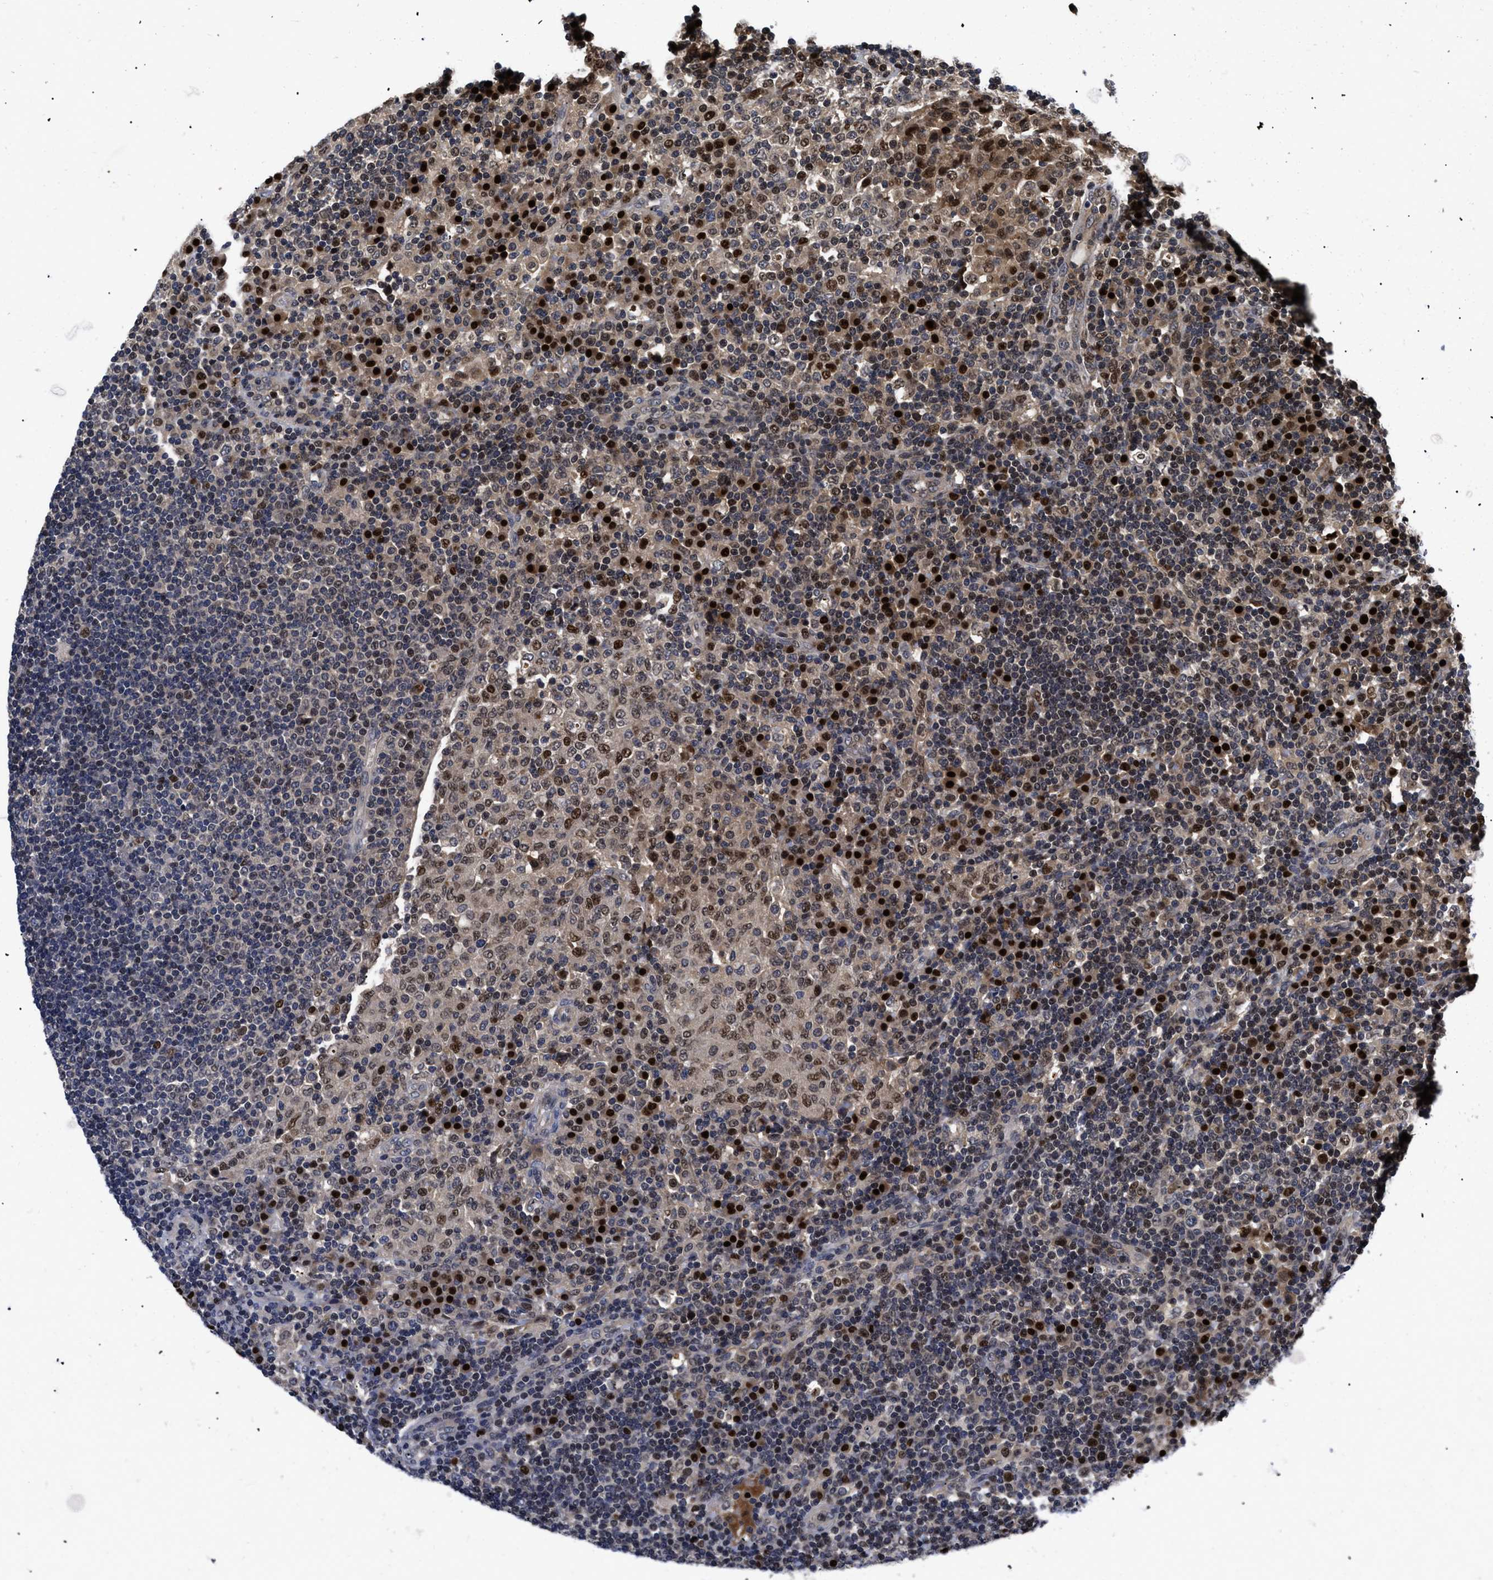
{"staining": {"intensity": "strong", "quantity": "25%-75%", "location": "nuclear"}, "tissue": "lymph node", "cell_type": "Germinal center cells", "image_type": "normal", "snomed": [{"axis": "morphology", "description": "Normal tissue, NOS"}, {"axis": "topography", "description": "Lymph node"}], "caption": "Immunohistochemistry (DAB (3,3'-diaminobenzidine)) staining of unremarkable lymph node shows strong nuclear protein expression in approximately 25%-75% of germinal center cells. (DAB (3,3'-diaminobenzidine) = brown stain, brightfield microscopy at high magnification).", "gene": "FAM200A", "patient": {"sex": "female", "age": 53}}